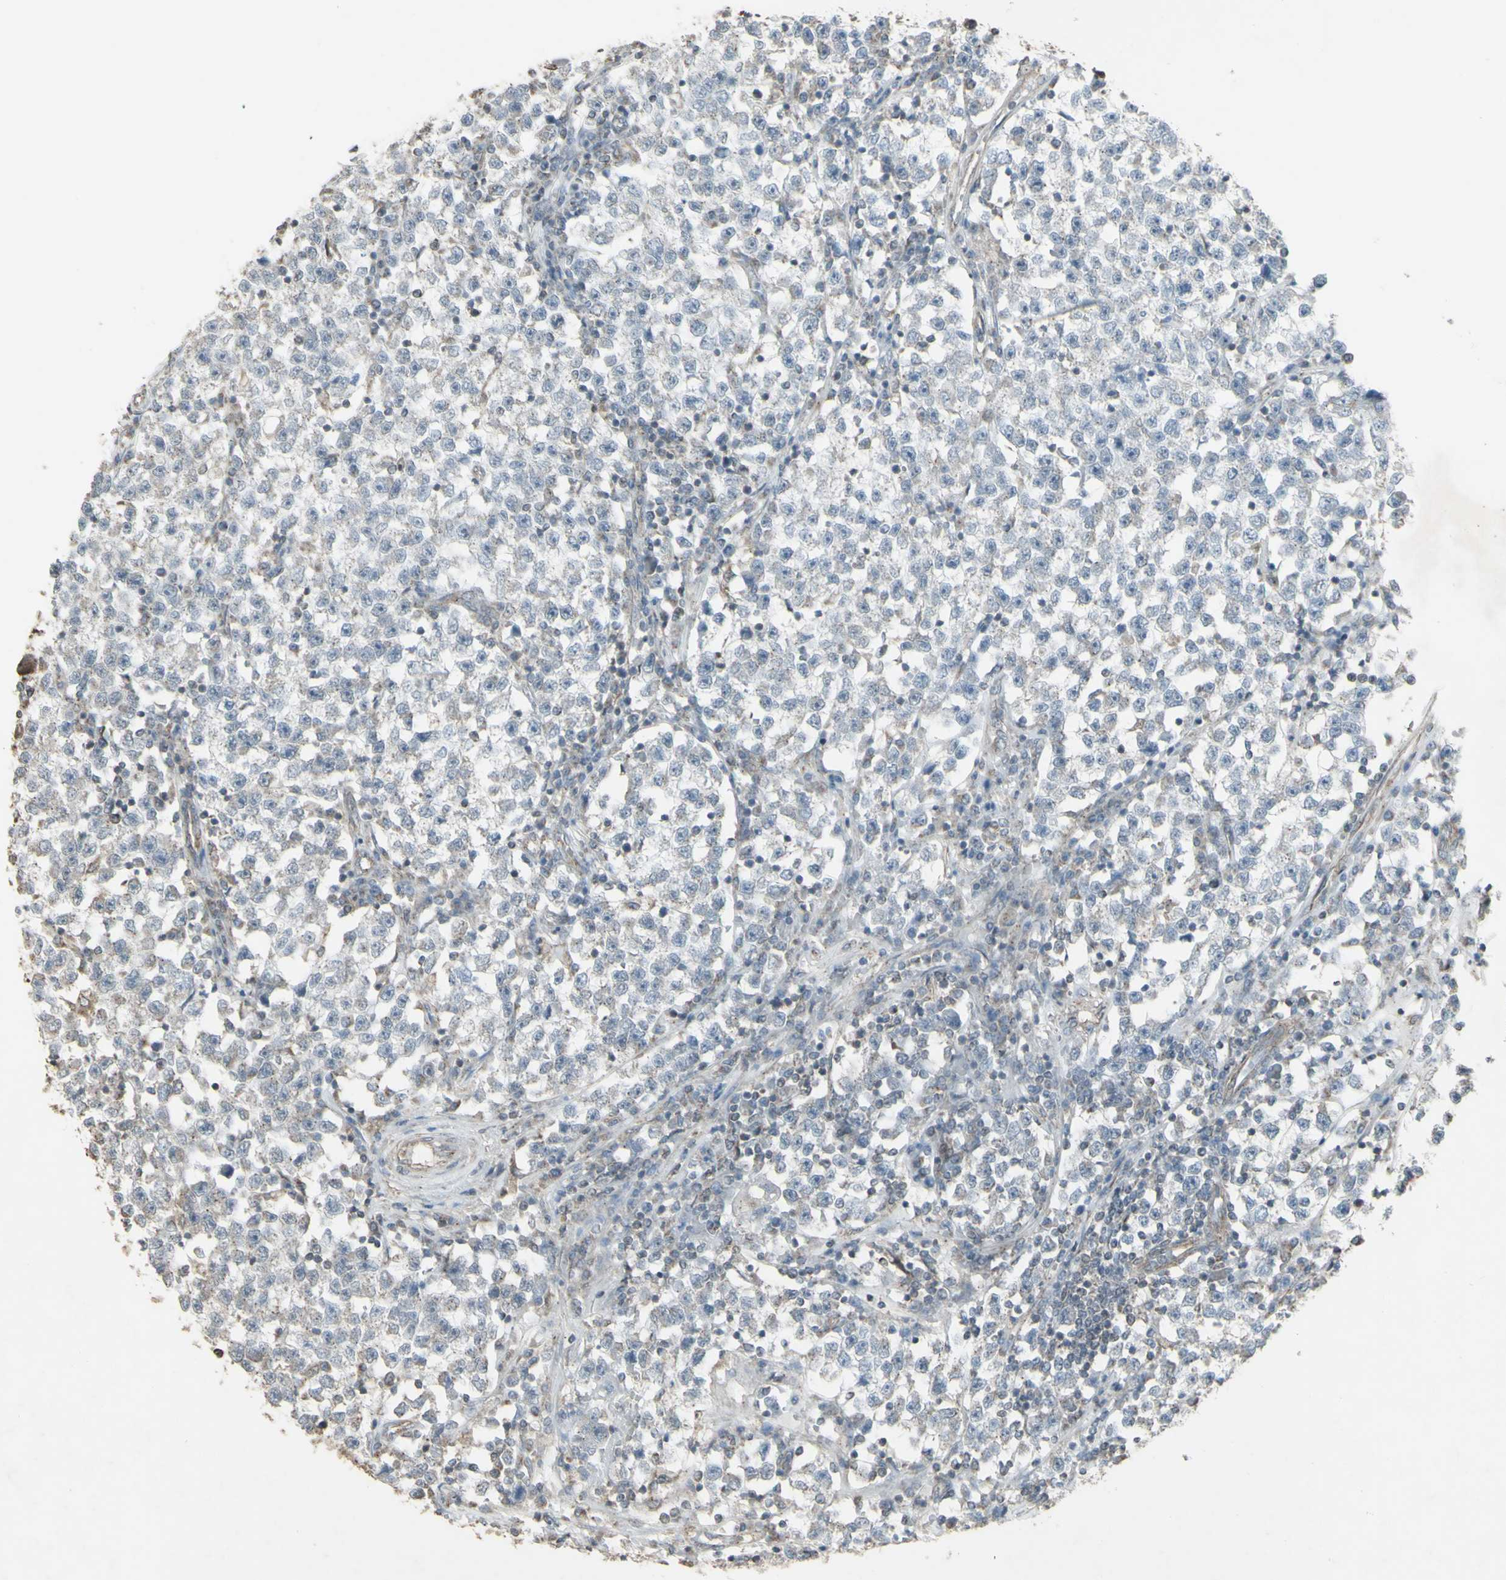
{"staining": {"intensity": "negative", "quantity": "none", "location": "none"}, "tissue": "testis cancer", "cell_type": "Tumor cells", "image_type": "cancer", "snomed": [{"axis": "morphology", "description": "Seminoma, NOS"}, {"axis": "topography", "description": "Testis"}], "caption": "Immunohistochemistry (IHC) of testis cancer exhibits no positivity in tumor cells.", "gene": "FXYD3", "patient": {"sex": "male", "age": 22}}